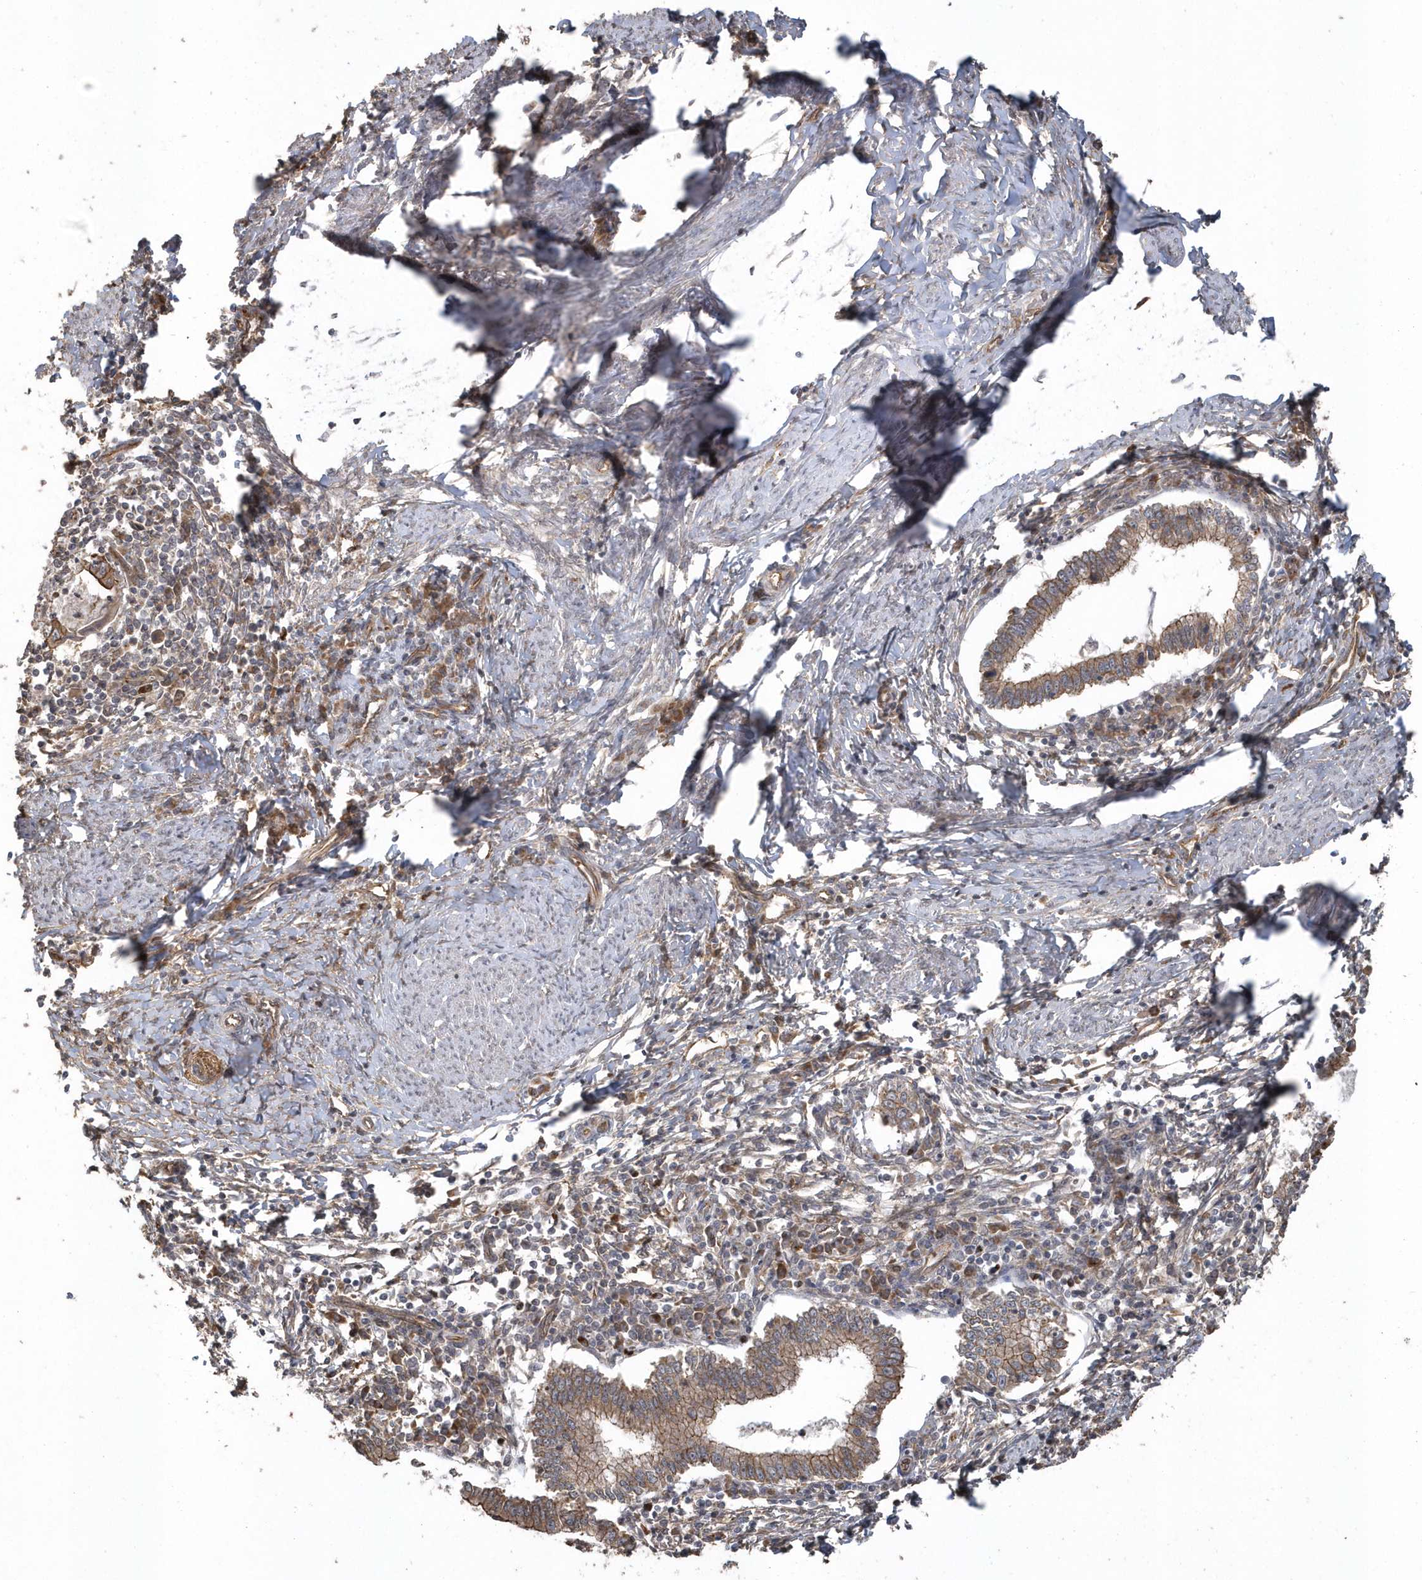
{"staining": {"intensity": "moderate", "quantity": ">75%", "location": "cytoplasmic/membranous"}, "tissue": "cervical cancer", "cell_type": "Tumor cells", "image_type": "cancer", "snomed": [{"axis": "morphology", "description": "Adenocarcinoma, NOS"}, {"axis": "topography", "description": "Cervix"}], "caption": "Immunohistochemistry image of neoplastic tissue: human cervical cancer stained using immunohistochemistry (IHC) shows medium levels of moderate protein expression localized specifically in the cytoplasmic/membranous of tumor cells, appearing as a cytoplasmic/membranous brown color.", "gene": "HERPUD1", "patient": {"sex": "female", "age": 36}}